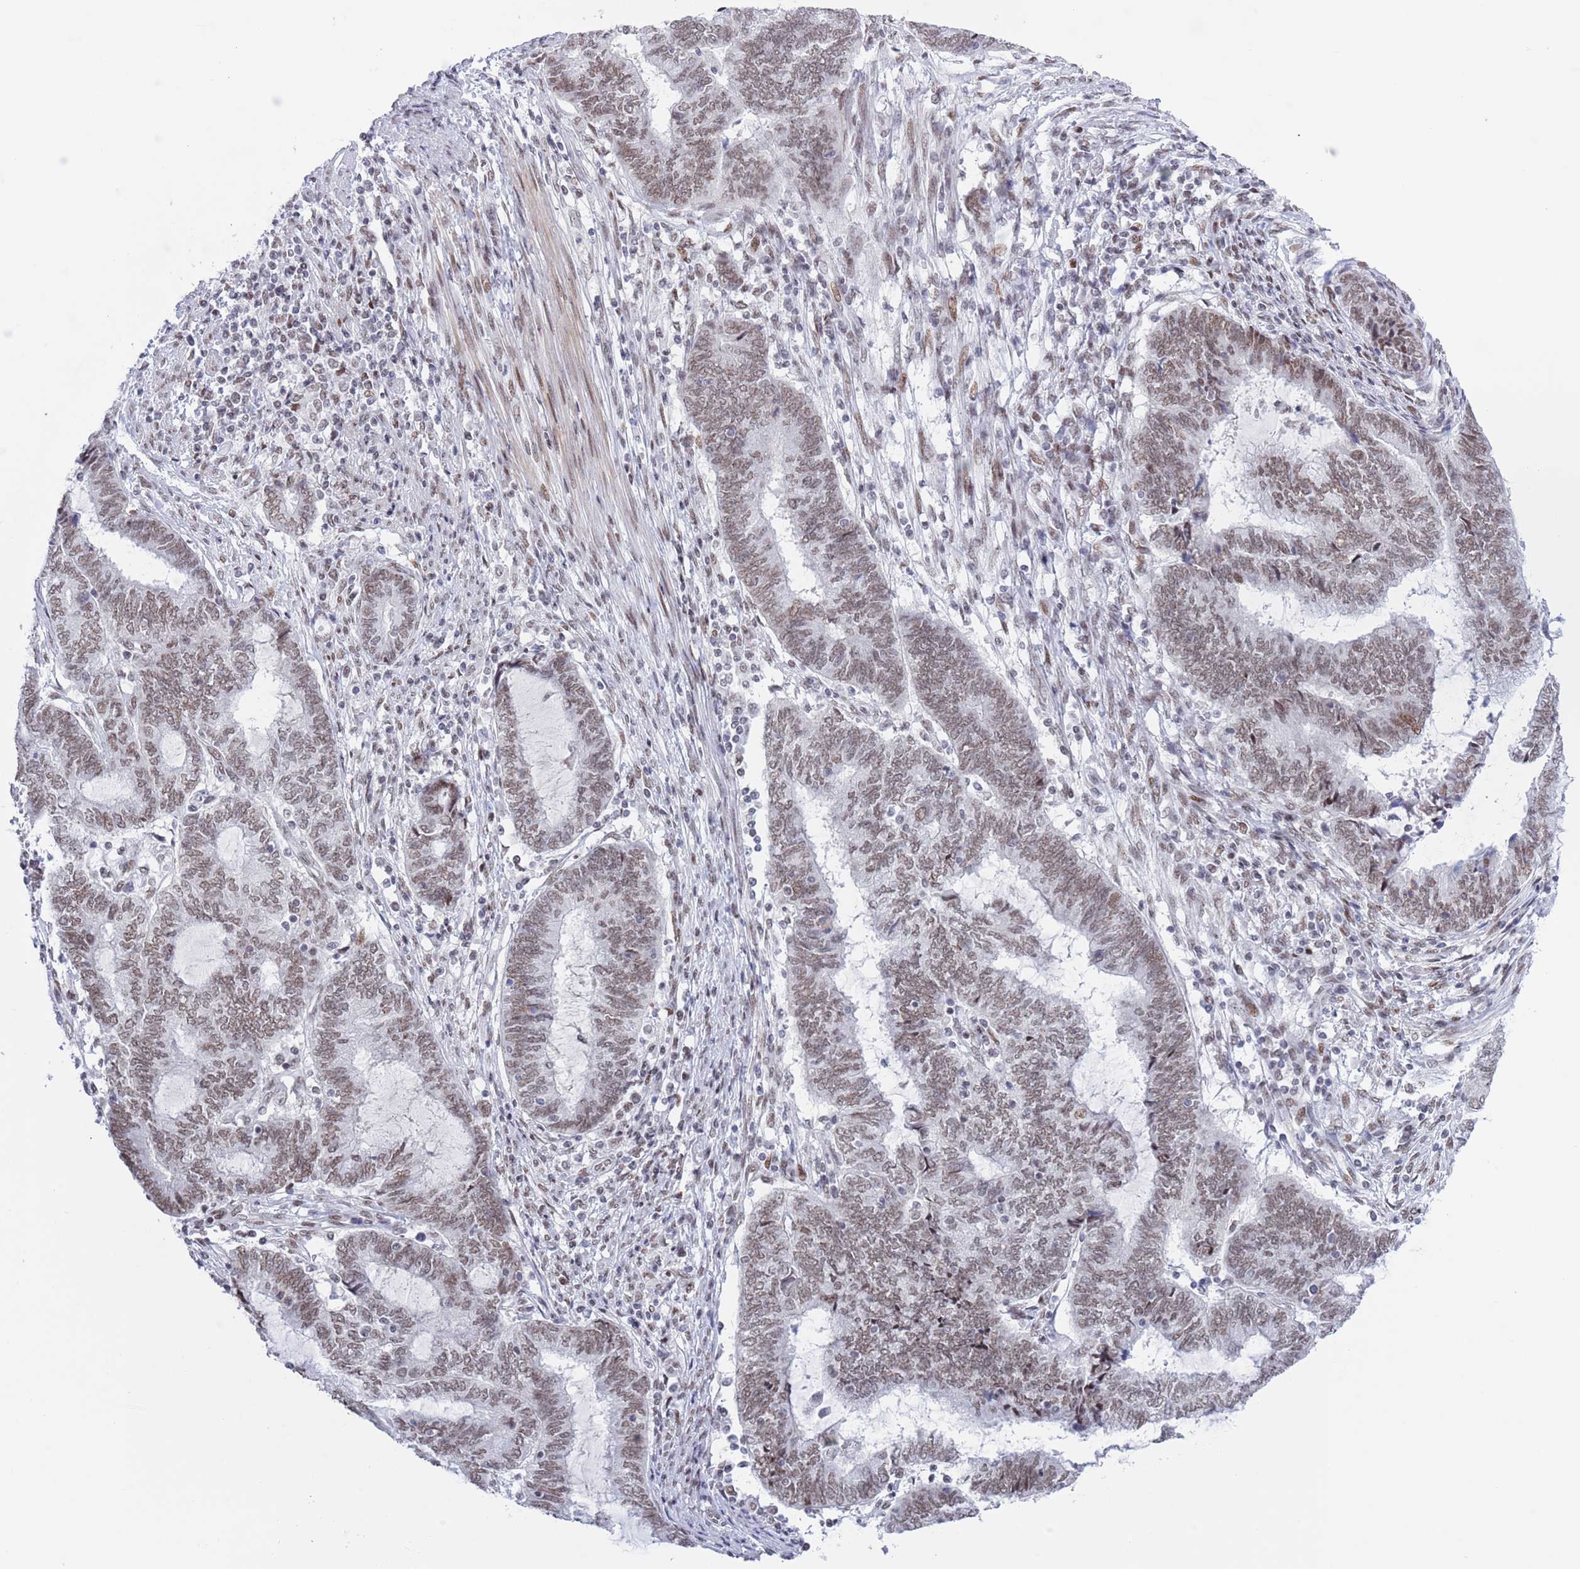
{"staining": {"intensity": "moderate", "quantity": ">75%", "location": "nuclear"}, "tissue": "endometrial cancer", "cell_type": "Tumor cells", "image_type": "cancer", "snomed": [{"axis": "morphology", "description": "Adenocarcinoma, NOS"}, {"axis": "topography", "description": "Uterus"}, {"axis": "topography", "description": "Endometrium"}], "caption": "Tumor cells show moderate nuclear positivity in approximately >75% of cells in endometrial adenocarcinoma.", "gene": "ZNF382", "patient": {"sex": "female", "age": 70}}